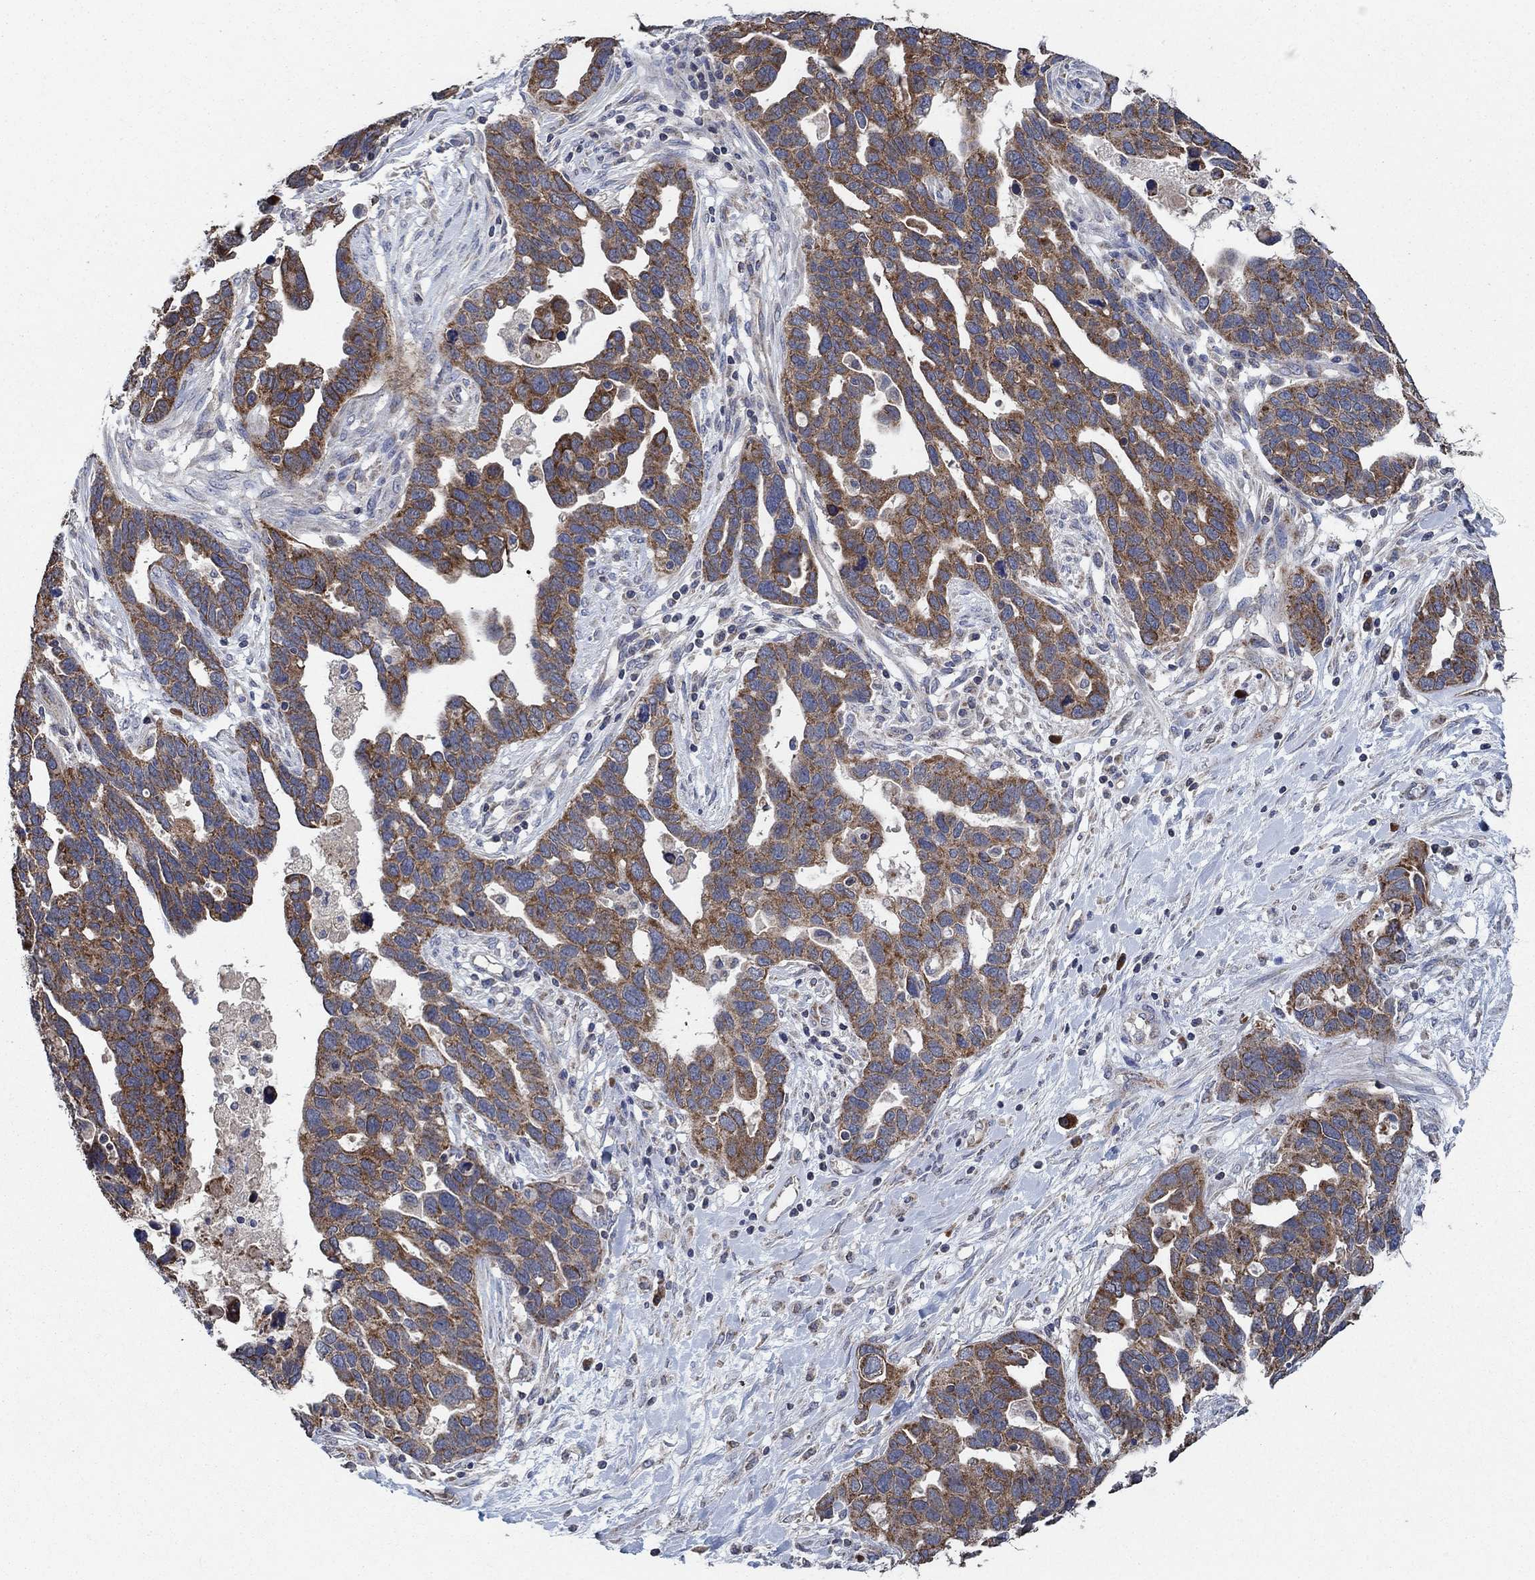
{"staining": {"intensity": "moderate", "quantity": ">75%", "location": "cytoplasmic/membranous"}, "tissue": "ovarian cancer", "cell_type": "Tumor cells", "image_type": "cancer", "snomed": [{"axis": "morphology", "description": "Cystadenocarcinoma, serous, NOS"}, {"axis": "topography", "description": "Ovary"}], "caption": "Immunohistochemistry (IHC) photomicrograph of ovarian cancer (serous cystadenocarcinoma) stained for a protein (brown), which displays medium levels of moderate cytoplasmic/membranous staining in approximately >75% of tumor cells.", "gene": "HID1", "patient": {"sex": "female", "age": 54}}